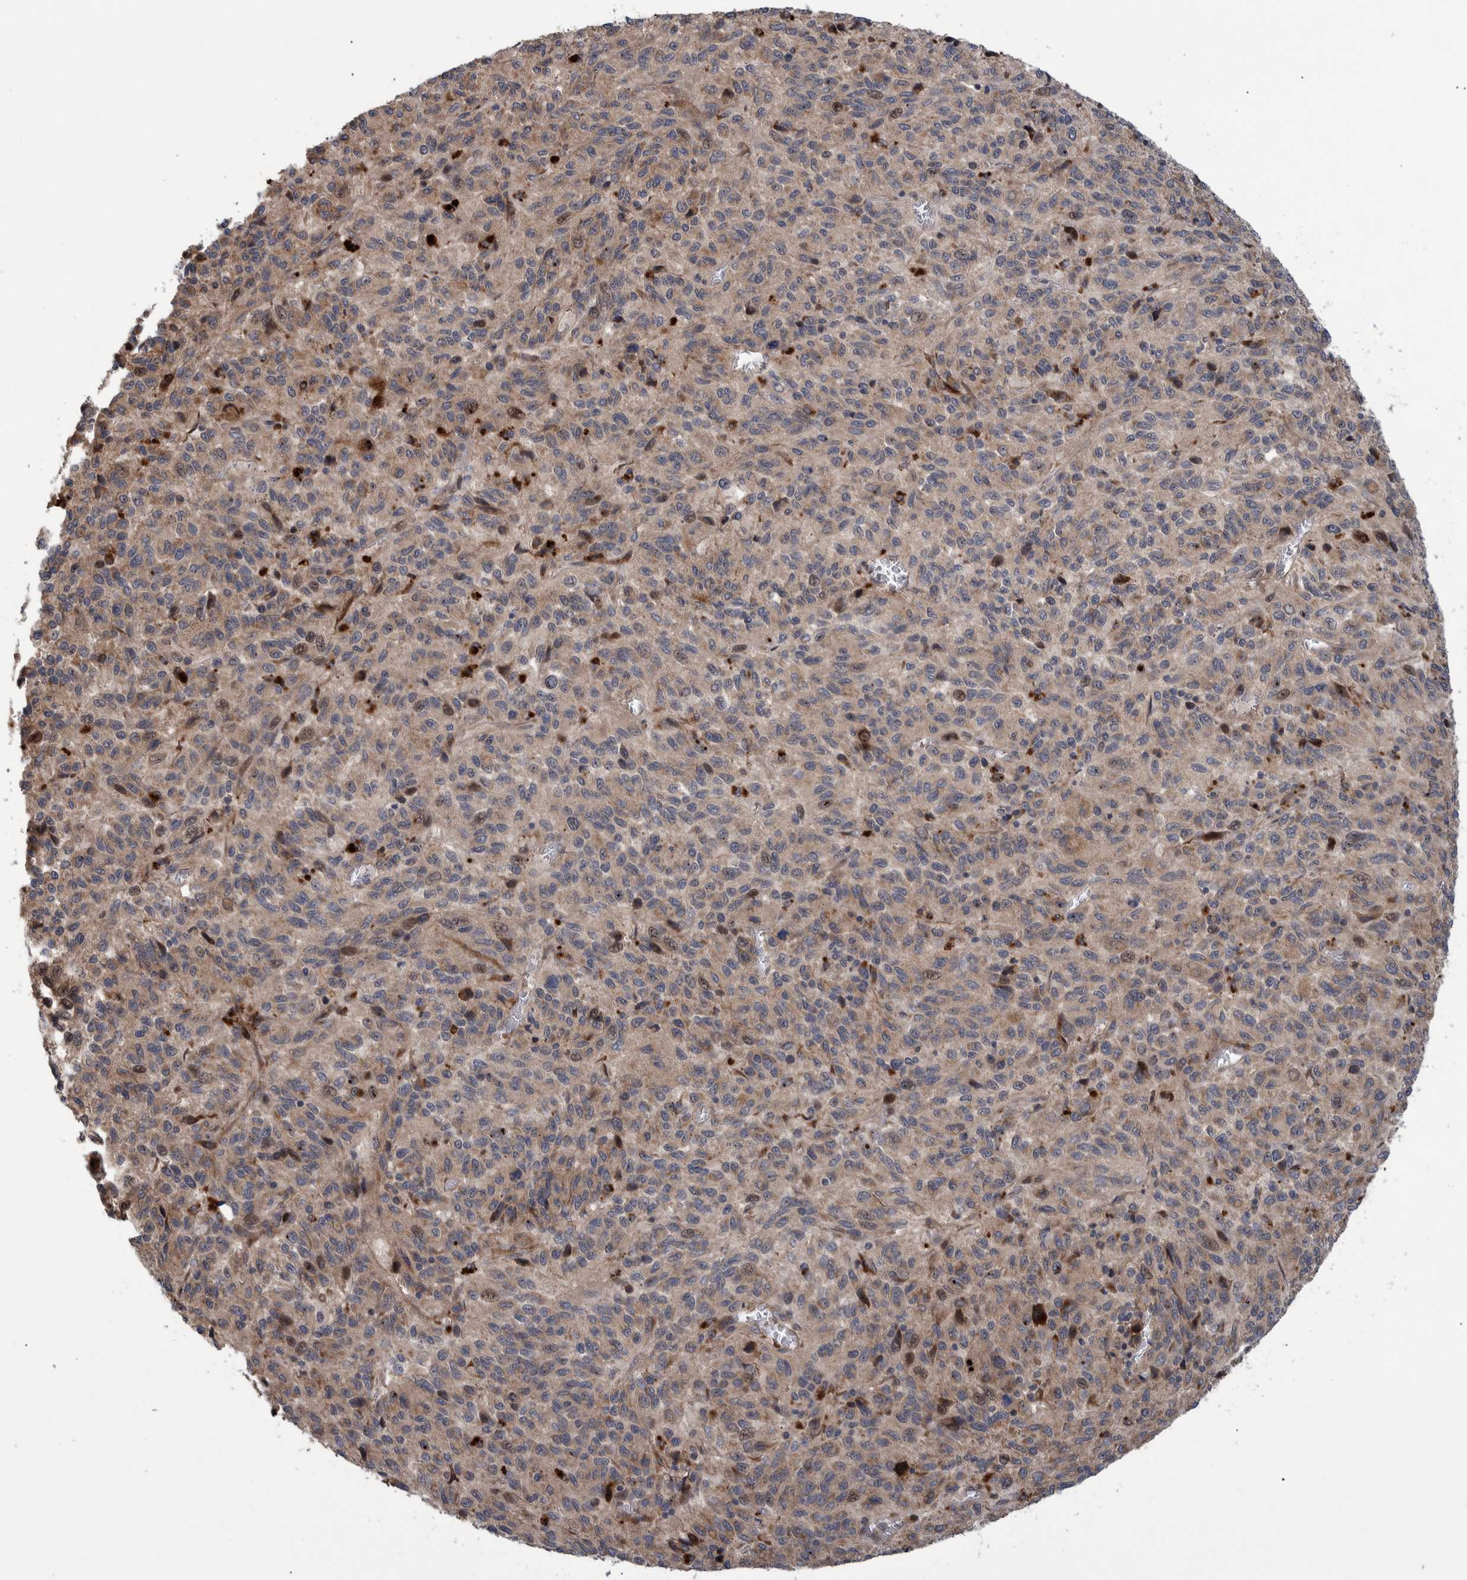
{"staining": {"intensity": "moderate", "quantity": ">75%", "location": "cytoplasmic/membranous"}, "tissue": "melanoma", "cell_type": "Tumor cells", "image_type": "cancer", "snomed": [{"axis": "morphology", "description": "Malignant melanoma, Metastatic site"}, {"axis": "topography", "description": "Lung"}], "caption": "Protein analysis of malignant melanoma (metastatic site) tissue exhibits moderate cytoplasmic/membranous staining in about >75% of tumor cells.", "gene": "B3GNTL1", "patient": {"sex": "male", "age": 64}}